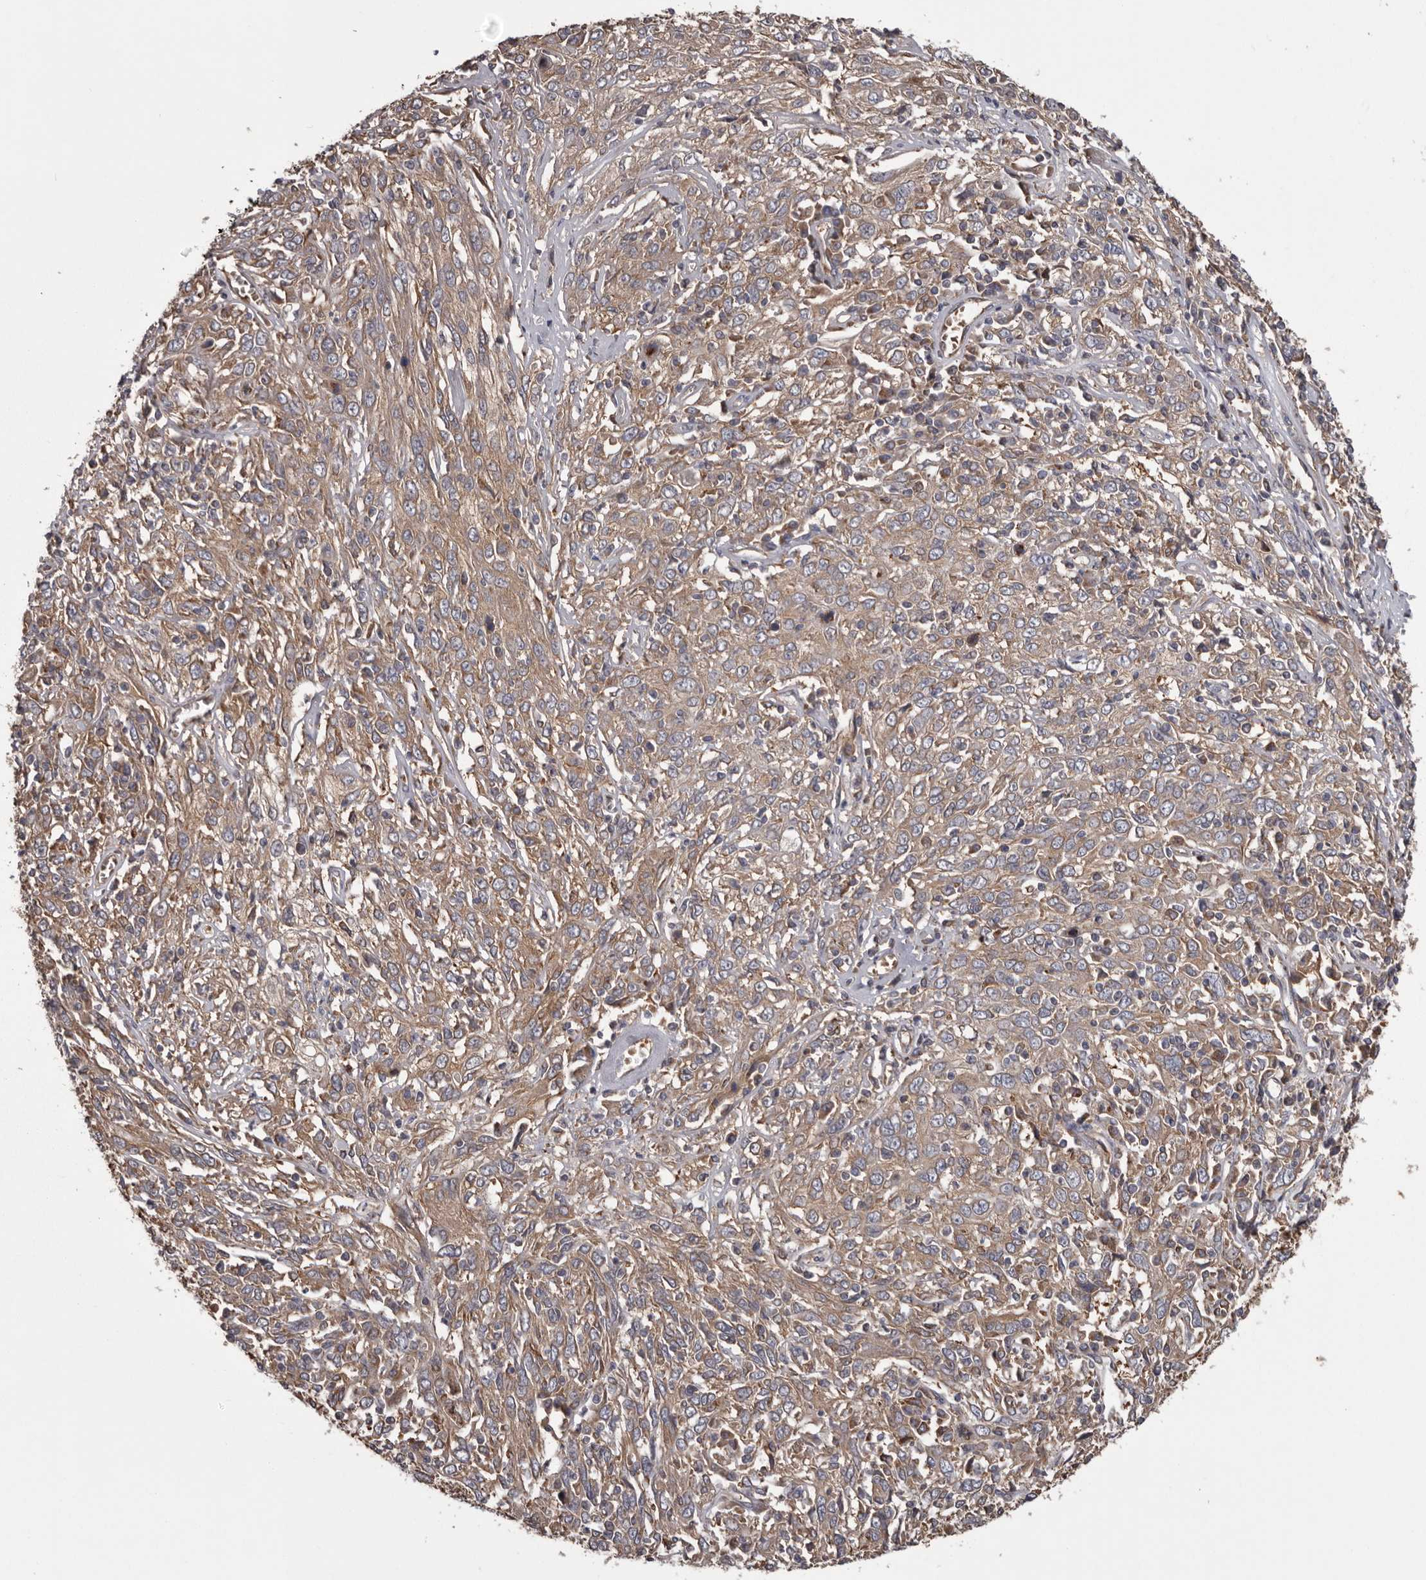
{"staining": {"intensity": "weak", "quantity": ">75%", "location": "cytoplasmic/membranous"}, "tissue": "cervical cancer", "cell_type": "Tumor cells", "image_type": "cancer", "snomed": [{"axis": "morphology", "description": "Squamous cell carcinoma, NOS"}, {"axis": "topography", "description": "Cervix"}], "caption": "Tumor cells display low levels of weak cytoplasmic/membranous staining in approximately >75% of cells in cervical cancer.", "gene": "DARS1", "patient": {"sex": "female", "age": 46}}